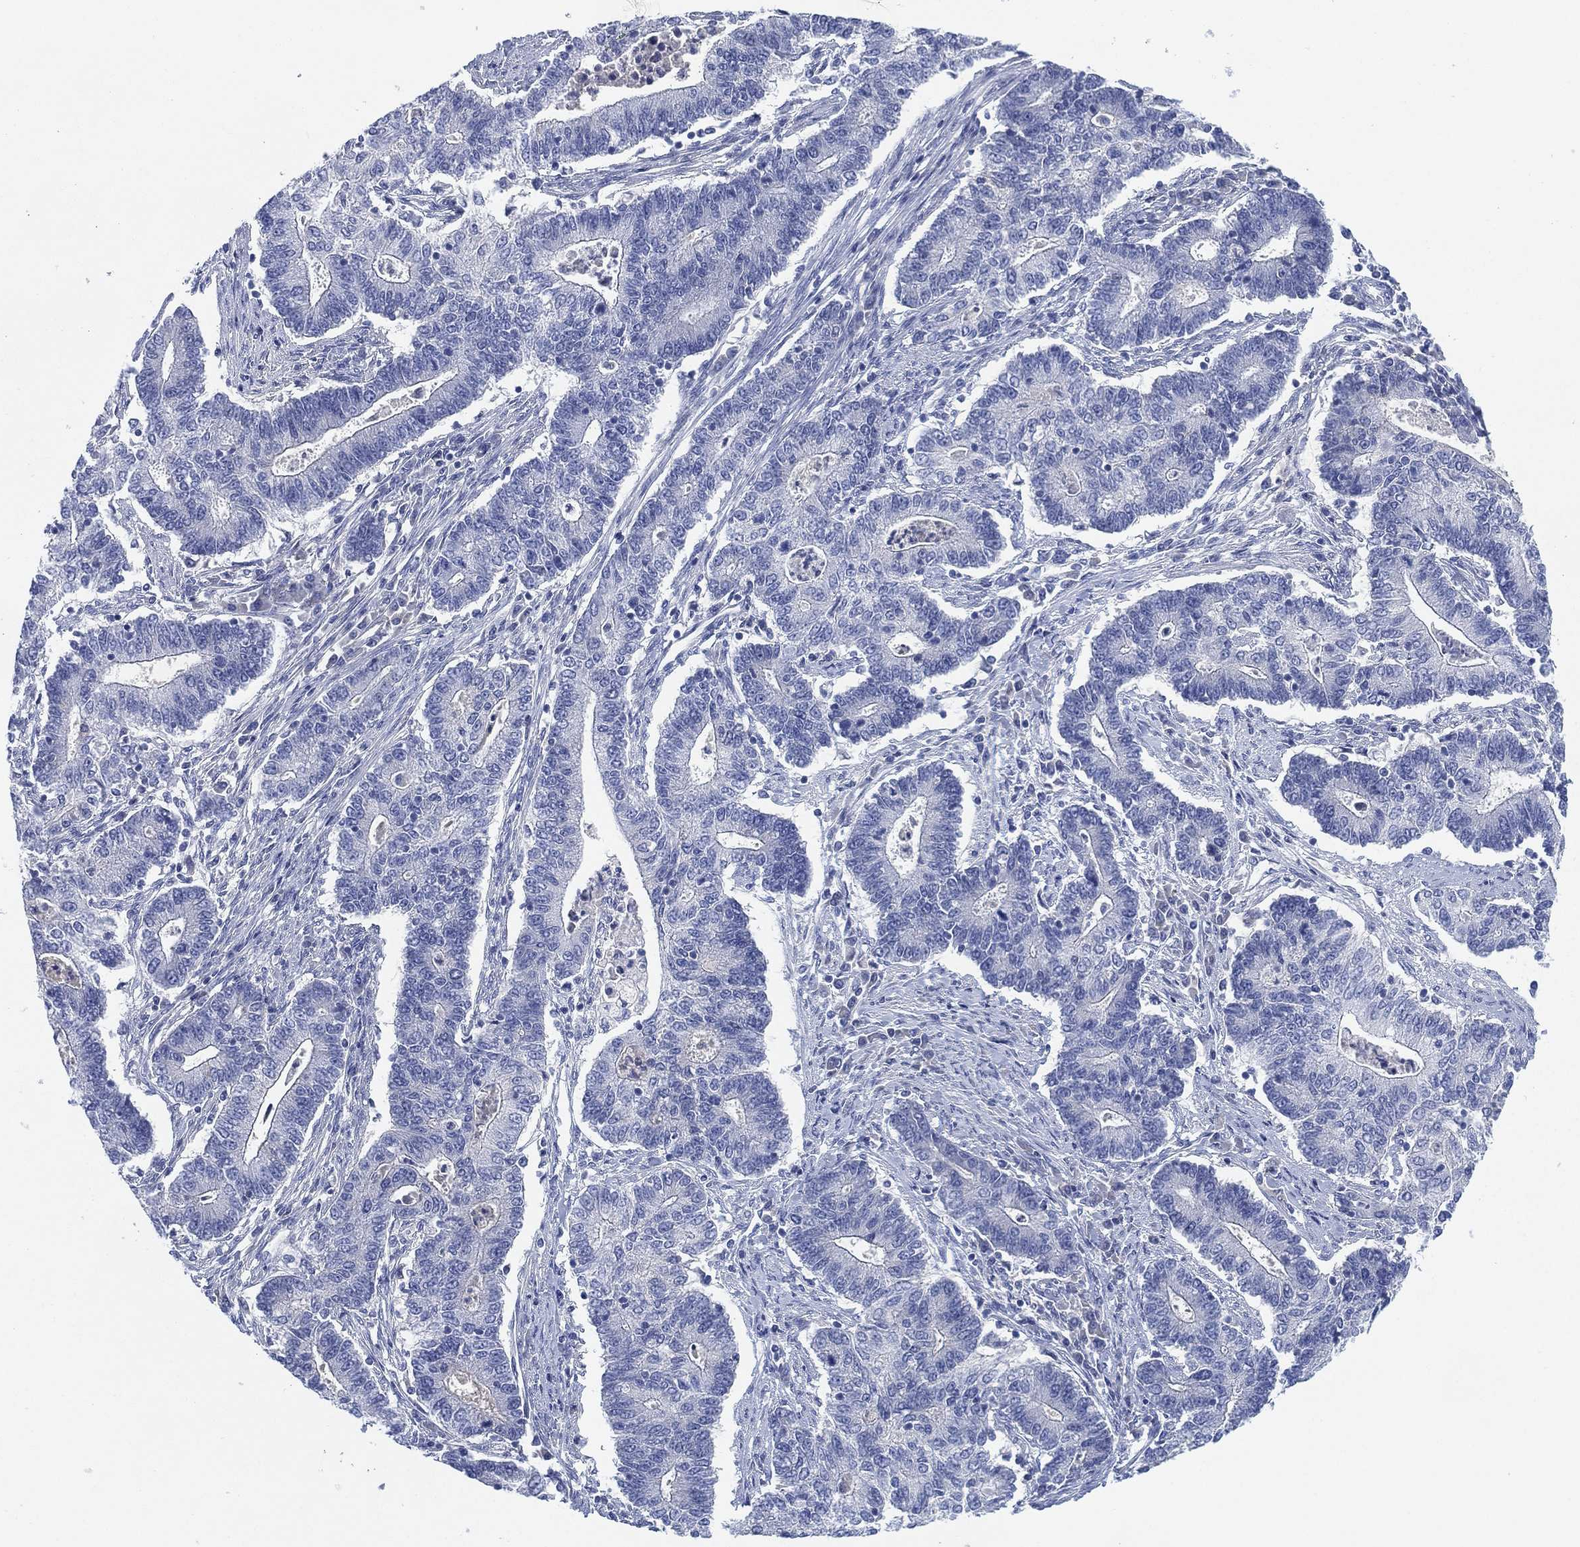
{"staining": {"intensity": "negative", "quantity": "none", "location": "none"}, "tissue": "endometrial cancer", "cell_type": "Tumor cells", "image_type": "cancer", "snomed": [{"axis": "morphology", "description": "Adenocarcinoma, NOS"}, {"axis": "topography", "description": "Uterus"}, {"axis": "topography", "description": "Endometrium"}], "caption": "Immunohistochemistry image of endometrial cancer (adenocarcinoma) stained for a protein (brown), which demonstrates no staining in tumor cells. The staining was performed using DAB (3,3'-diaminobenzidine) to visualize the protein expression in brown, while the nuclei were stained in blue with hematoxylin (Magnification: 20x).", "gene": "ADAD2", "patient": {"sex": "female", "age": 54}}